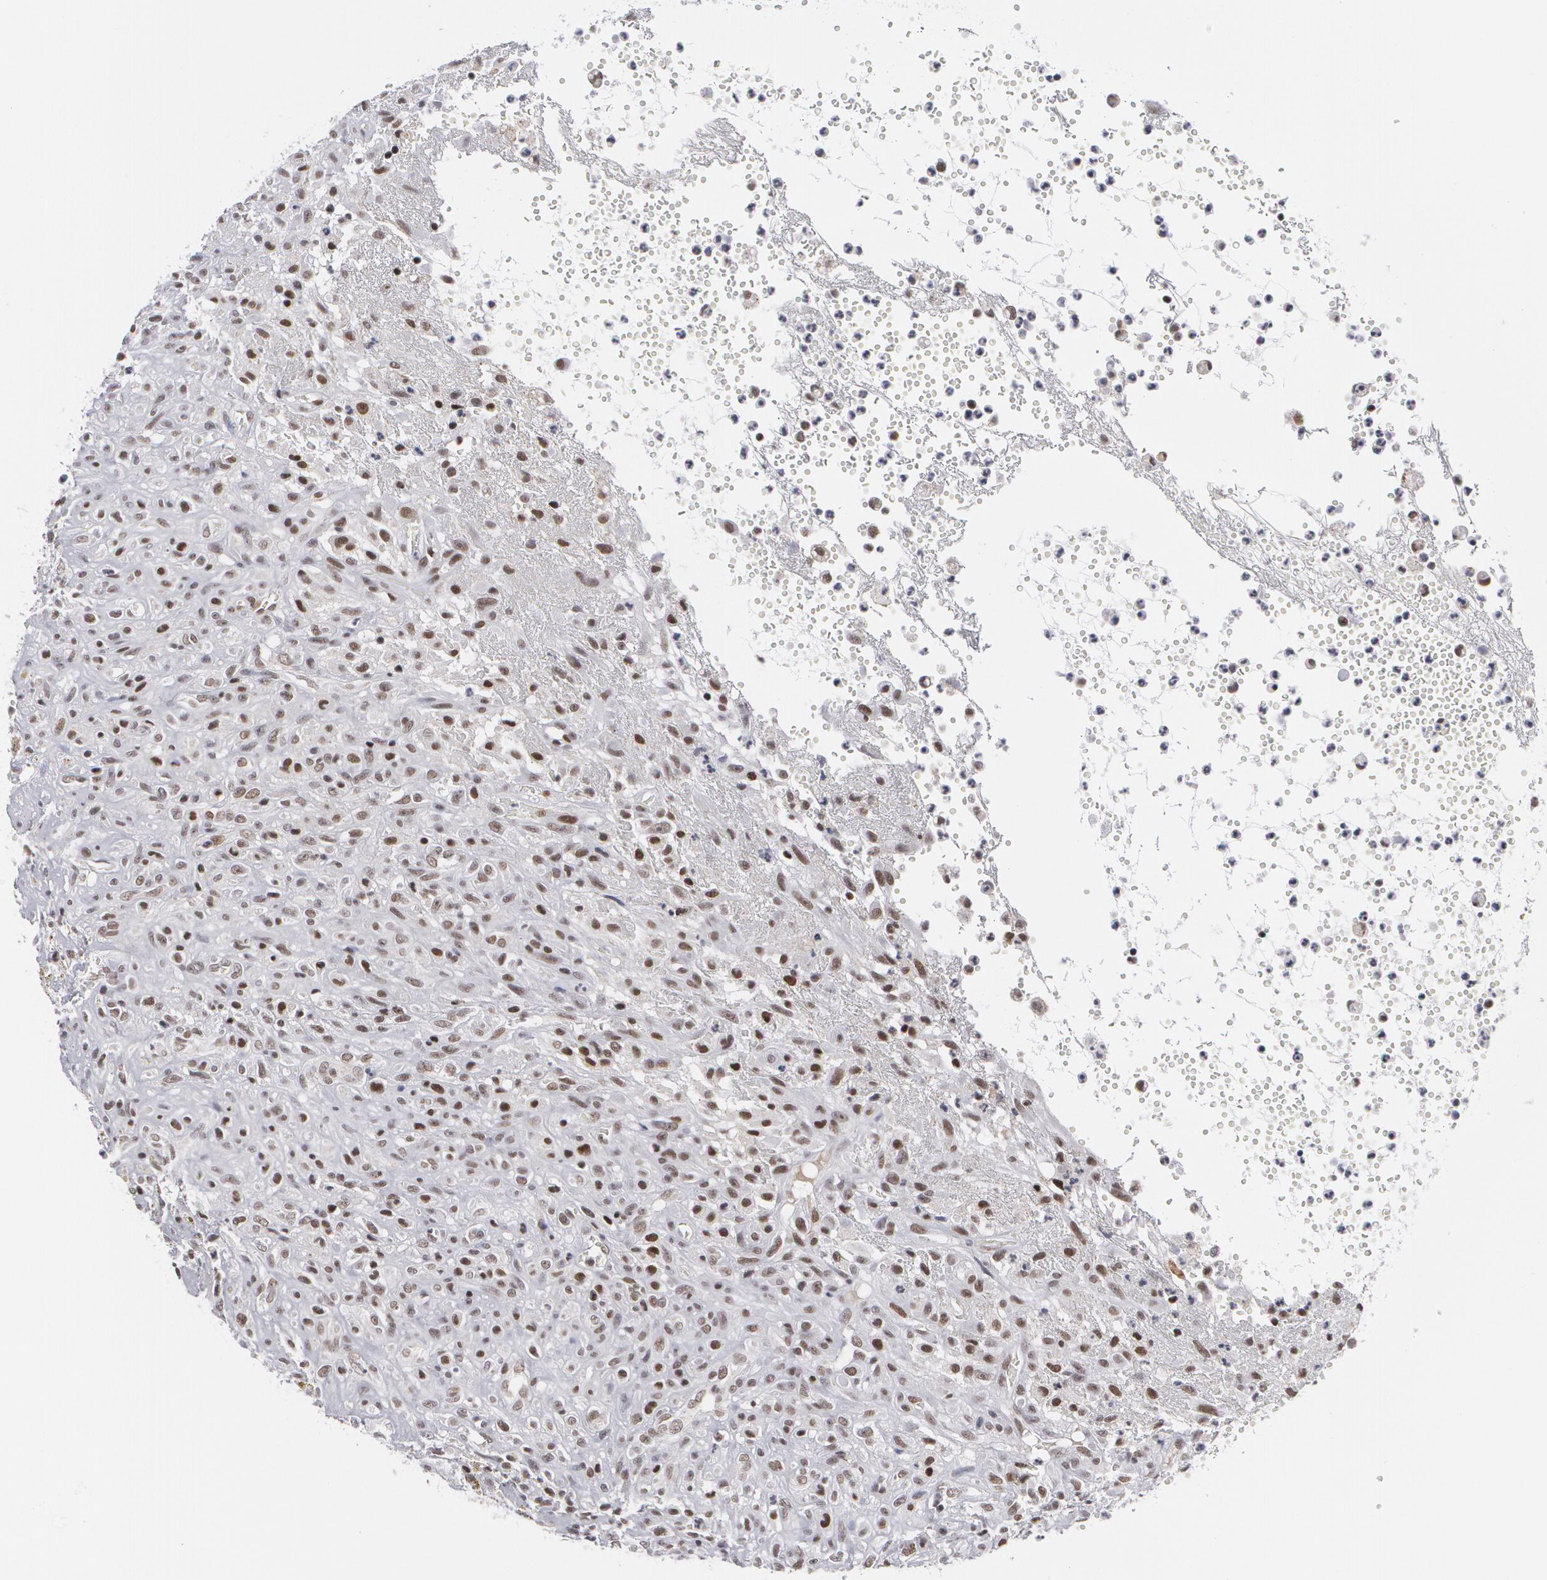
{"staining": {"intensity": "moderate", "quantity": "25%-75%", "location": "nuclear"}, "tissue": "glioma", "cell_type": "Tumor cells", "image_type": "cancer", "snomed": [{"axis": "morphology", "description": "Glioma, malignant, High grade"}, {"axis": "topography", "description": "Brain"}], "caption": "Protein expression analysis of human malignant glioma (high-grade) reveals moderate nuclear staining in about 25%-75% of tumor cells. The staining is performed using DAB brown chromogen to label protein expression. The nuclei are counter-stained blue using hematoxylin.", "gene": "MCL1", "patient": {"sex": "male", "age": 66}}